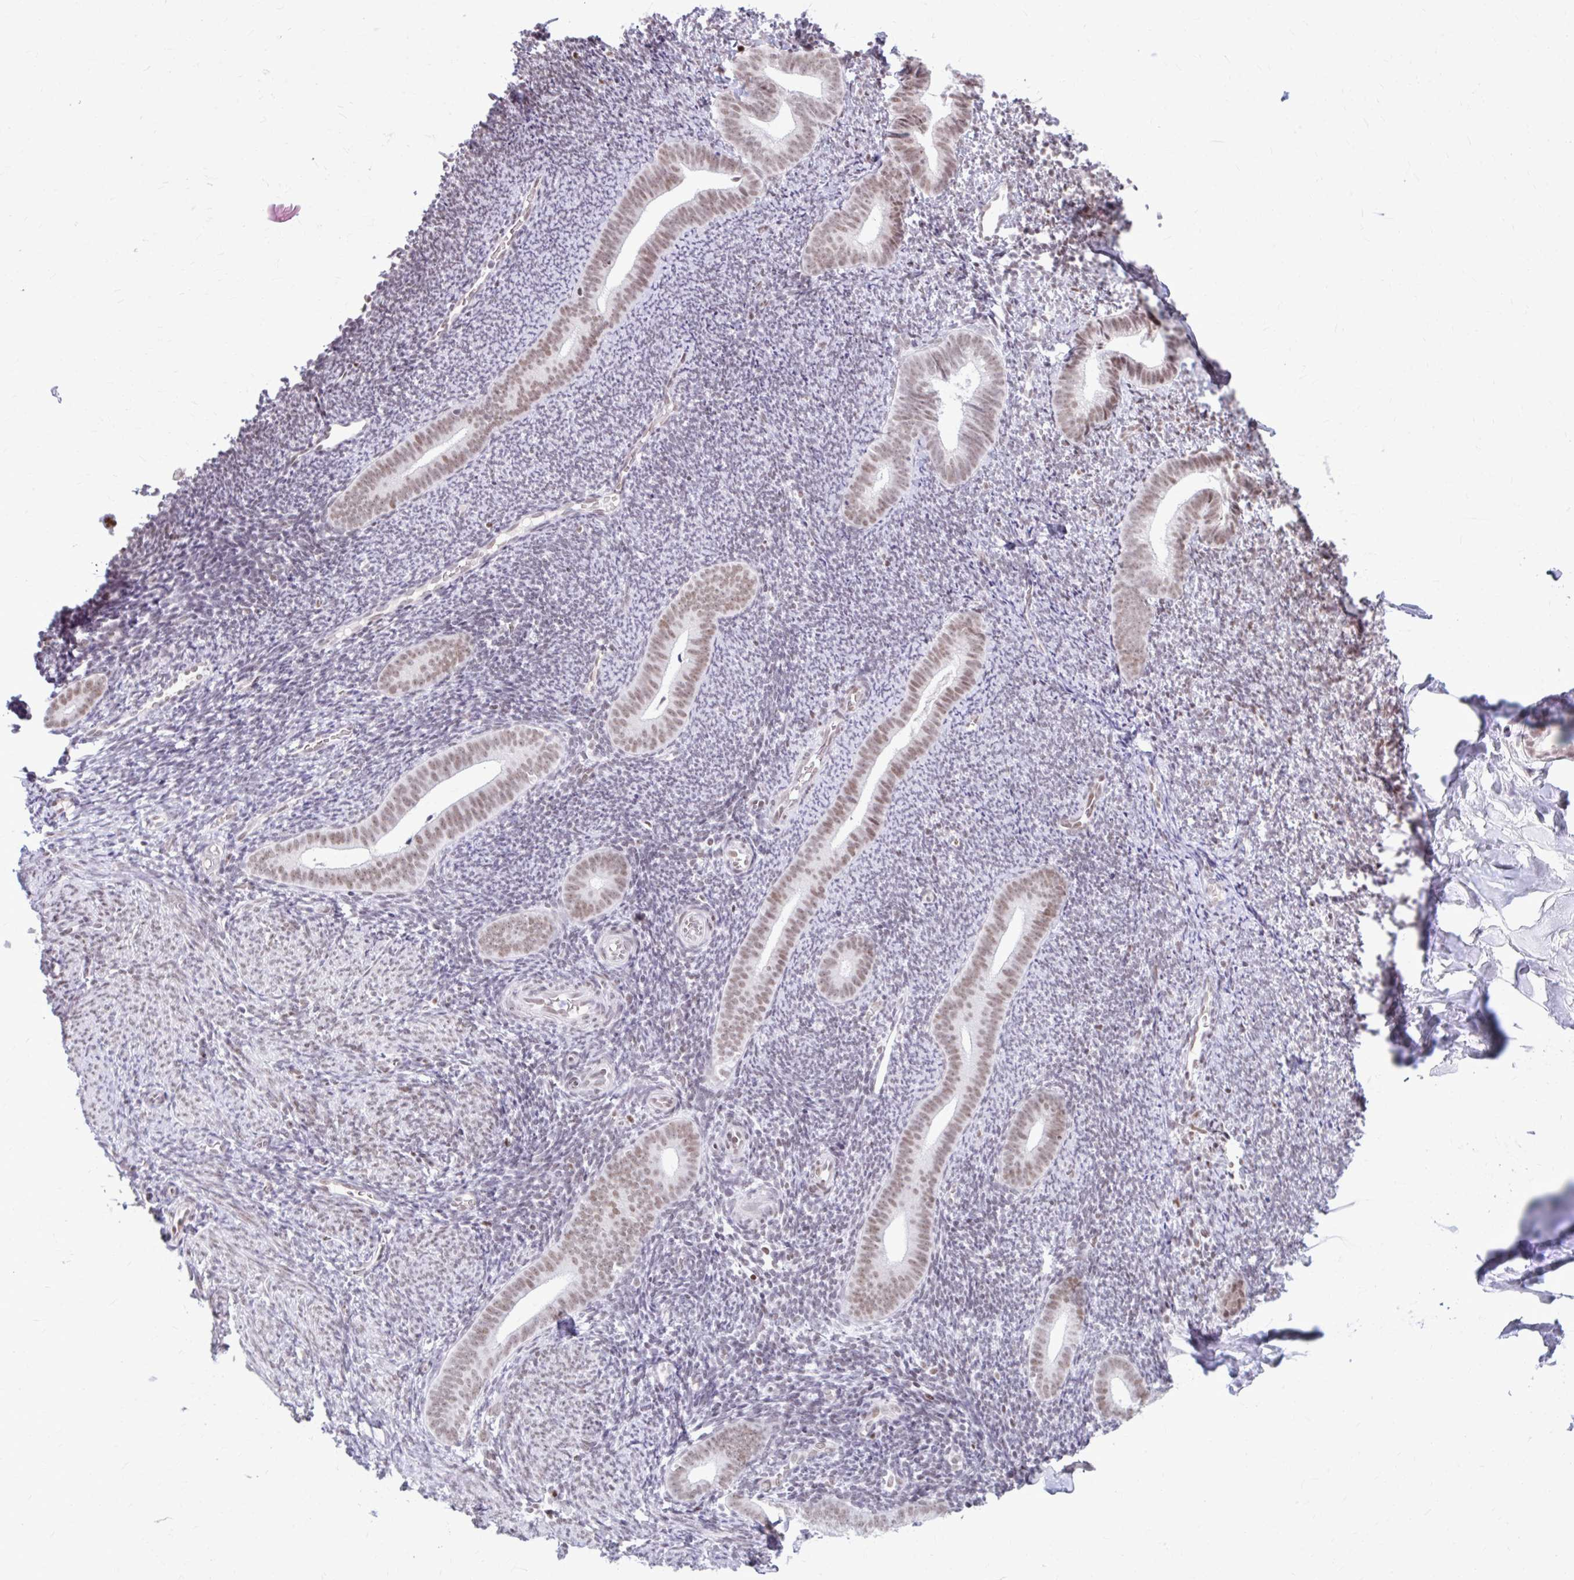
{"staining": {"intensity": "weak", "quantity": "<25%", "location": "nuclear"}, "tissue": "endometrium", "cell_type": "Cells in endometrial stroma", "image_type": "normal", "snomed": [{"axis": "morphology", "description": "Normal tissue, NOS"}, {"axis": "topography", "description": "Endometrium"}], "caption": "Cells in endometrial stroma show no significant positivity in unremarkable endometrium. (DAB (3,3'-diaminobenzidine) immunohistochemistry (IHC), high magnification).", "gene": "PABIR1", "patient": {"sex": "female", "age": 39}}